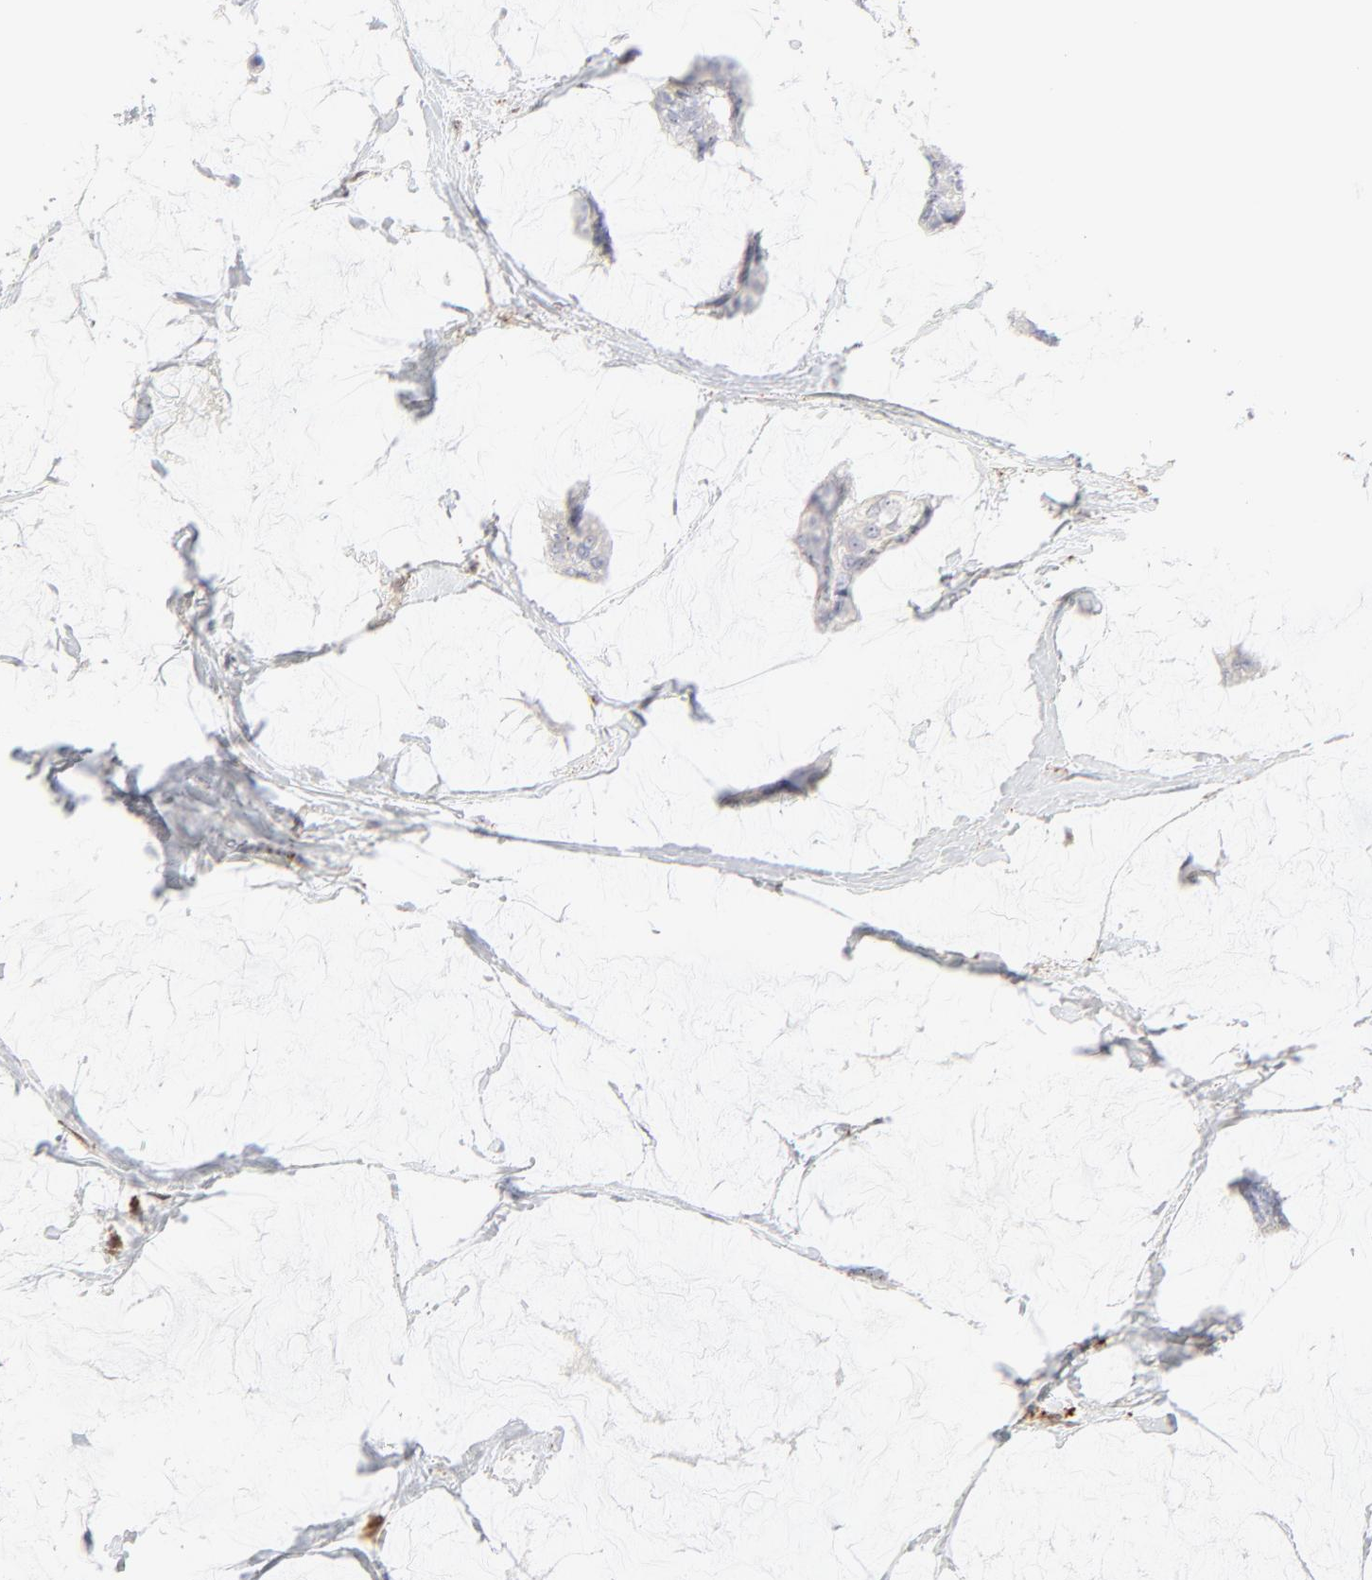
{"staining": {"intensity": "negative", "quantity": "none", "location": "none"}, "tissue": "breast cancer", "cell_type": "Tumor cells", "image_type": "cancer", "snomed": [{"axis": "morphology", "description": "Duct carcinoma"}, {"axis": "topography", "description": "Breast"}], "caption": "Immunohistochemistry photomicrograph of human breast infiltrating ductal carcinoma stained for a protein (brown), which exhibits no positivity in tumor cells.", "gene": "CDK6", "patient": {"sex": "female", "age": 93}}